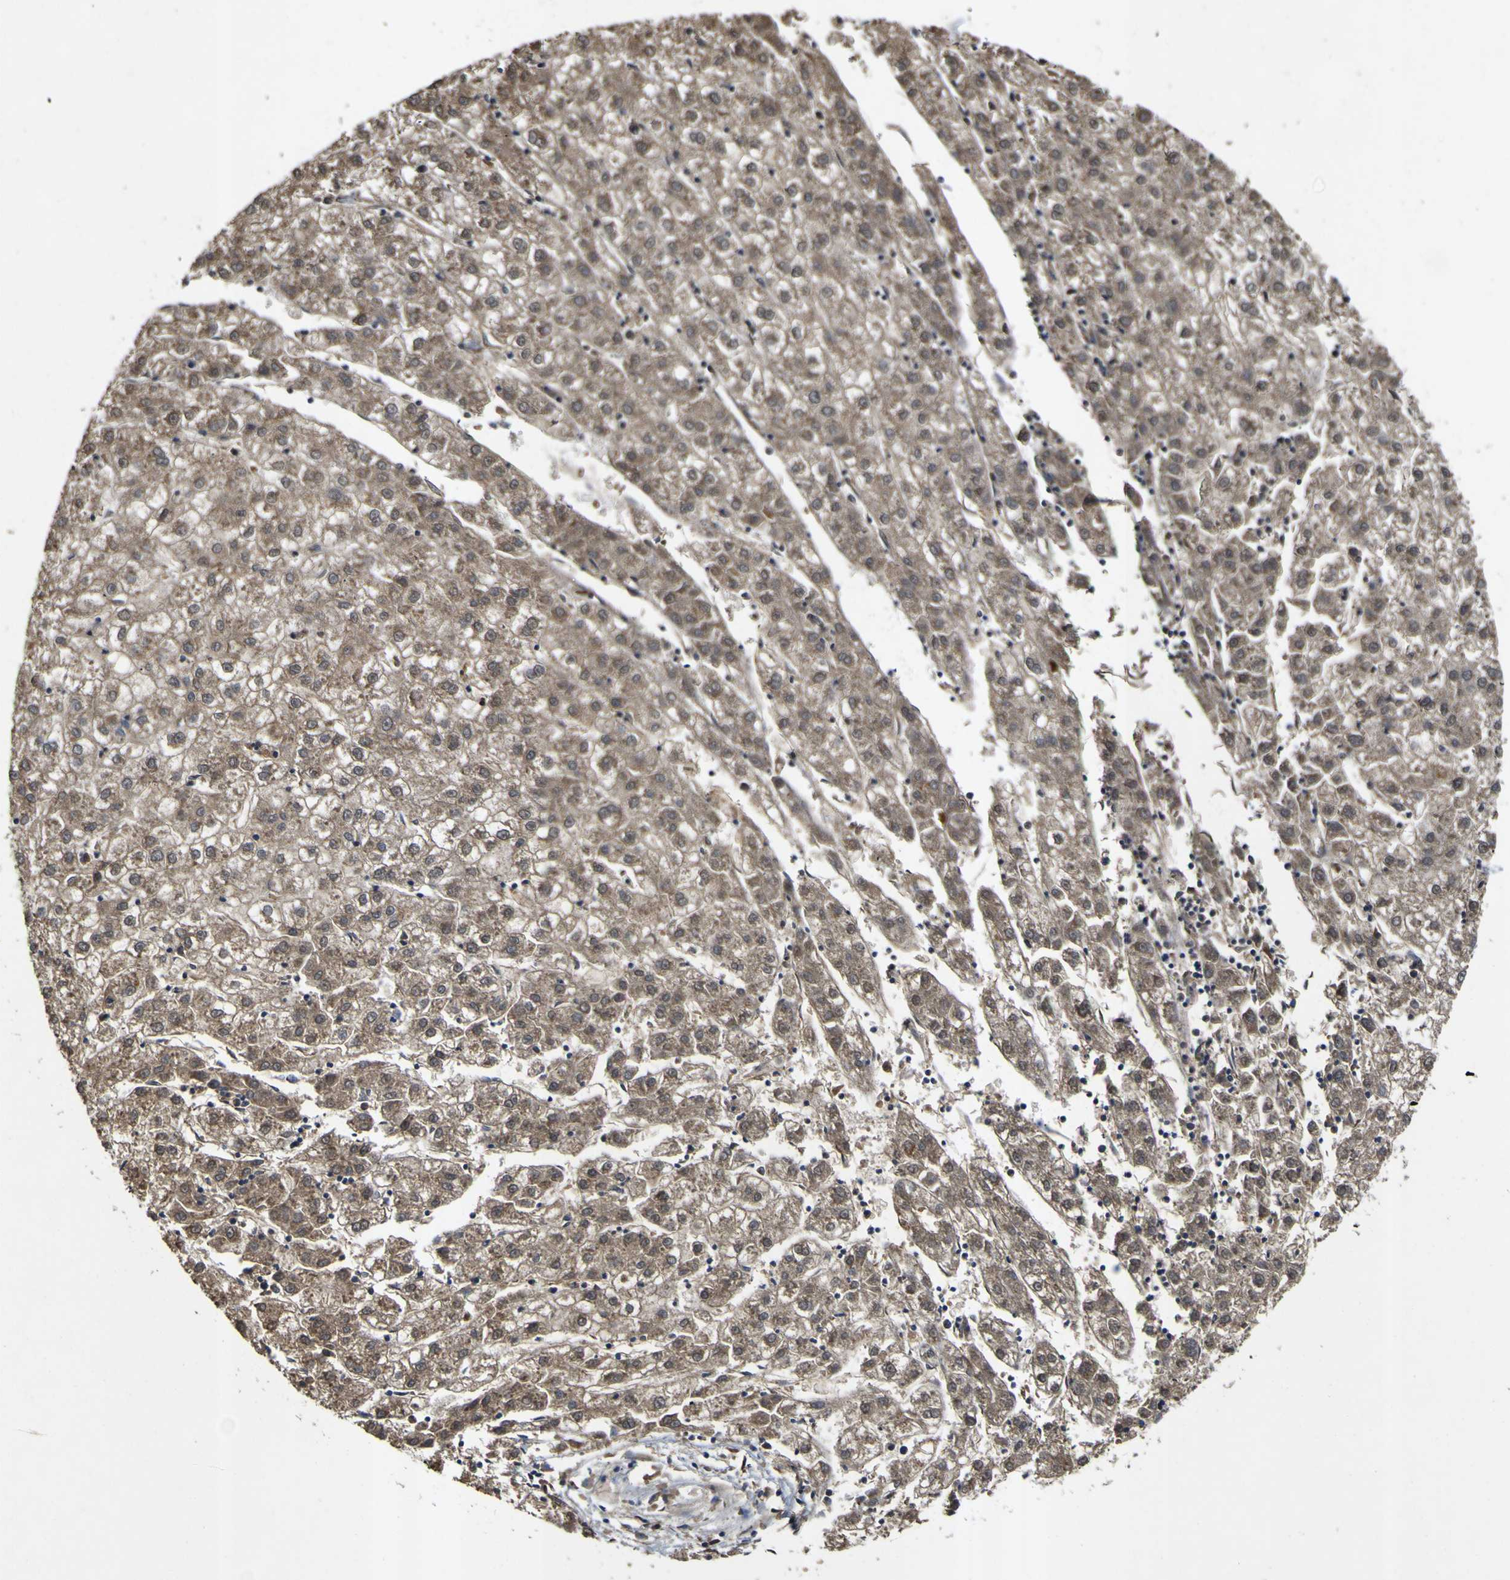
{"staining": {"intensity": "moderate", "quantity": ">75%", "location": "cytoplasmic/membranous"}, "tissue": "liver cancer", "cell_type": "Tumor cells", "image_type": "cancer", "snomed": [{"axis": "morphology", "description": "Carcinoma, Hepatocellular, NOS"}, {"axis": "topography", "description": "Liver"}], "caption": "Hepatocellular carcinoma (liver) stained with DAB (3,3'-diaminobenzidine) IHC demonstrates medium levels of moderate cytoplasmic/membranous positivity in approximately >75% of tumor cells.", "gene": "COA1", "patient": {"sex": "male", "age": 72}}